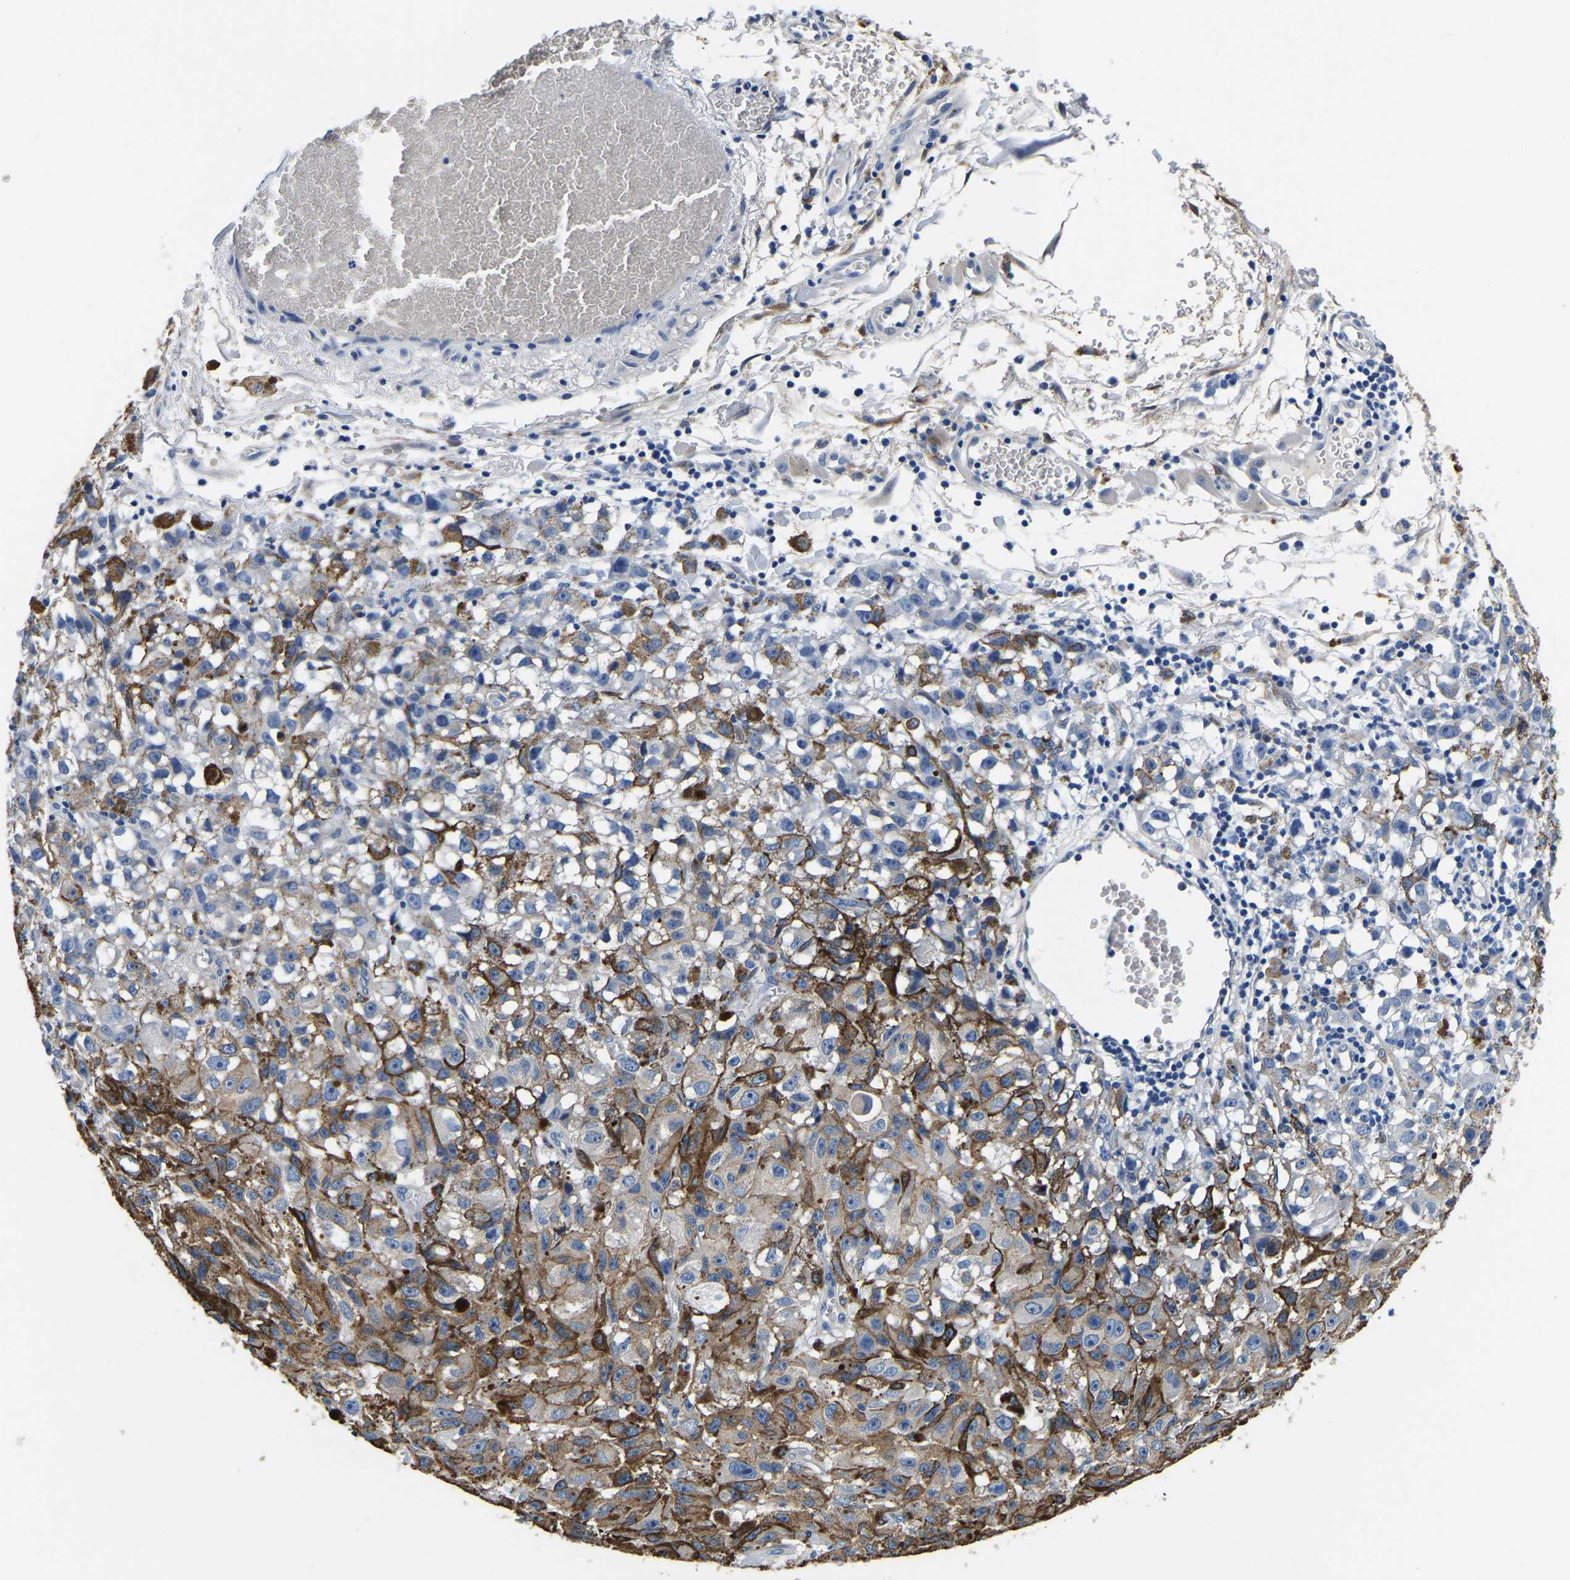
{"staining": {"intensity": "weak", "quantity": "25%-75%", "location": "cytoplasmic/membranous"}, "tissue": "melanoma", "cell_type": "Tumor cells", "image_type": "cancer", "snomed": [{"axis": "morphology", "description": "Malignant melanoma, NOS"}, {"axis": "topography", "description": "Skin"}], "caption": "Weak cytoplasmic/membranous expression is seen in approximately 25%-75% of tumor cells in malignant melanoma.", "gene": "ACO1", "patient": {"sex": "female", "age": 104}}